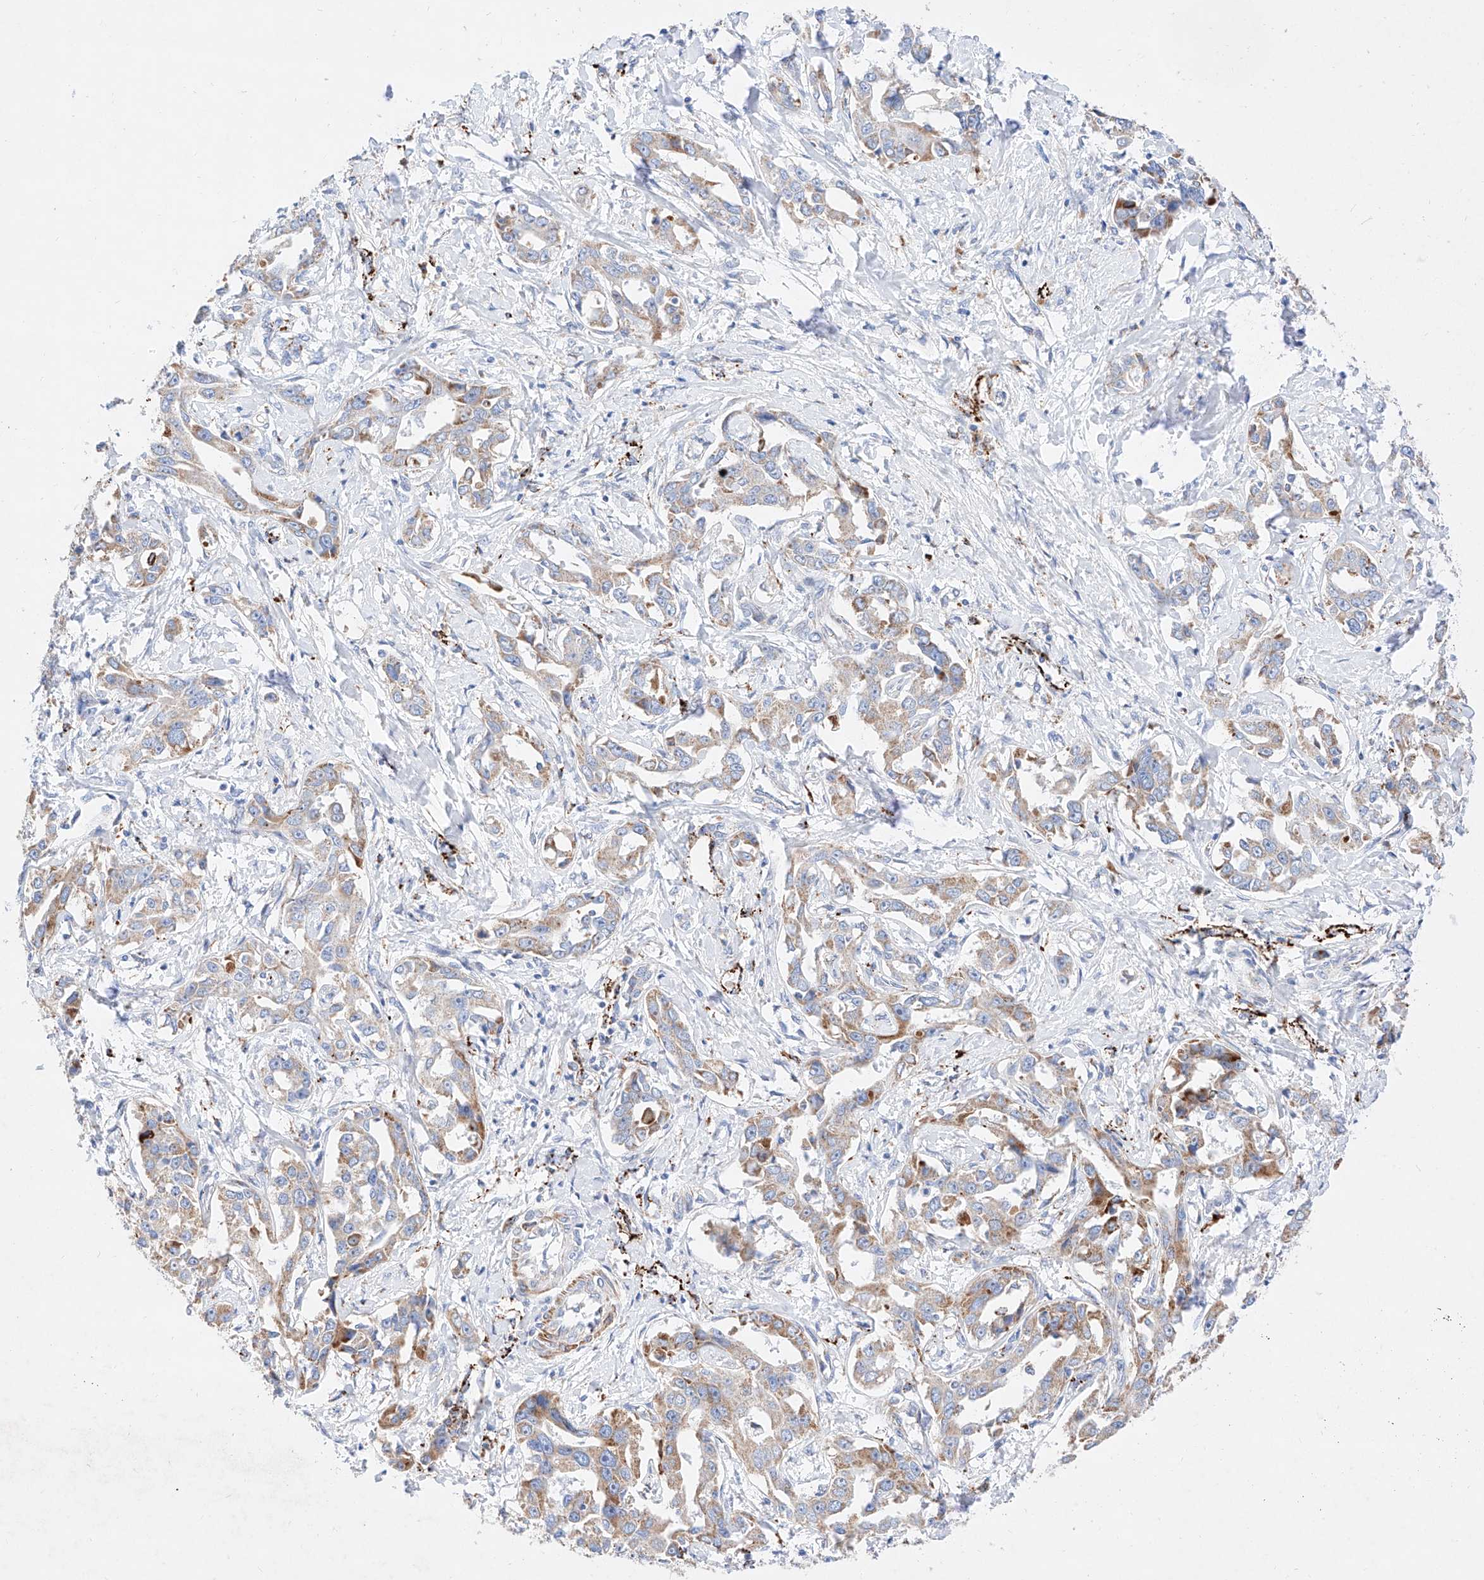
{"staining": {"intensity": "weak", "quantity": "25%-75%", "location": "cytoplasmic/membranous"}, "tissue": "liver cancer", "cell_type": "Tumor cells", "image_type": "cancer", "snomed": [{"axis": "morphology", "description": "Cholangiocarcinoma"}, {"axis": "topography", "description": "Liver"}], "caption": "Protein expression analysis of human cholangiocarcinoma (liver) reveals weak cytoplasmic/membranous expression in approximately 25%-75% of tumor cells.", "gene": "C6orf62", "patient": {"sex": "male", "age": 59}}